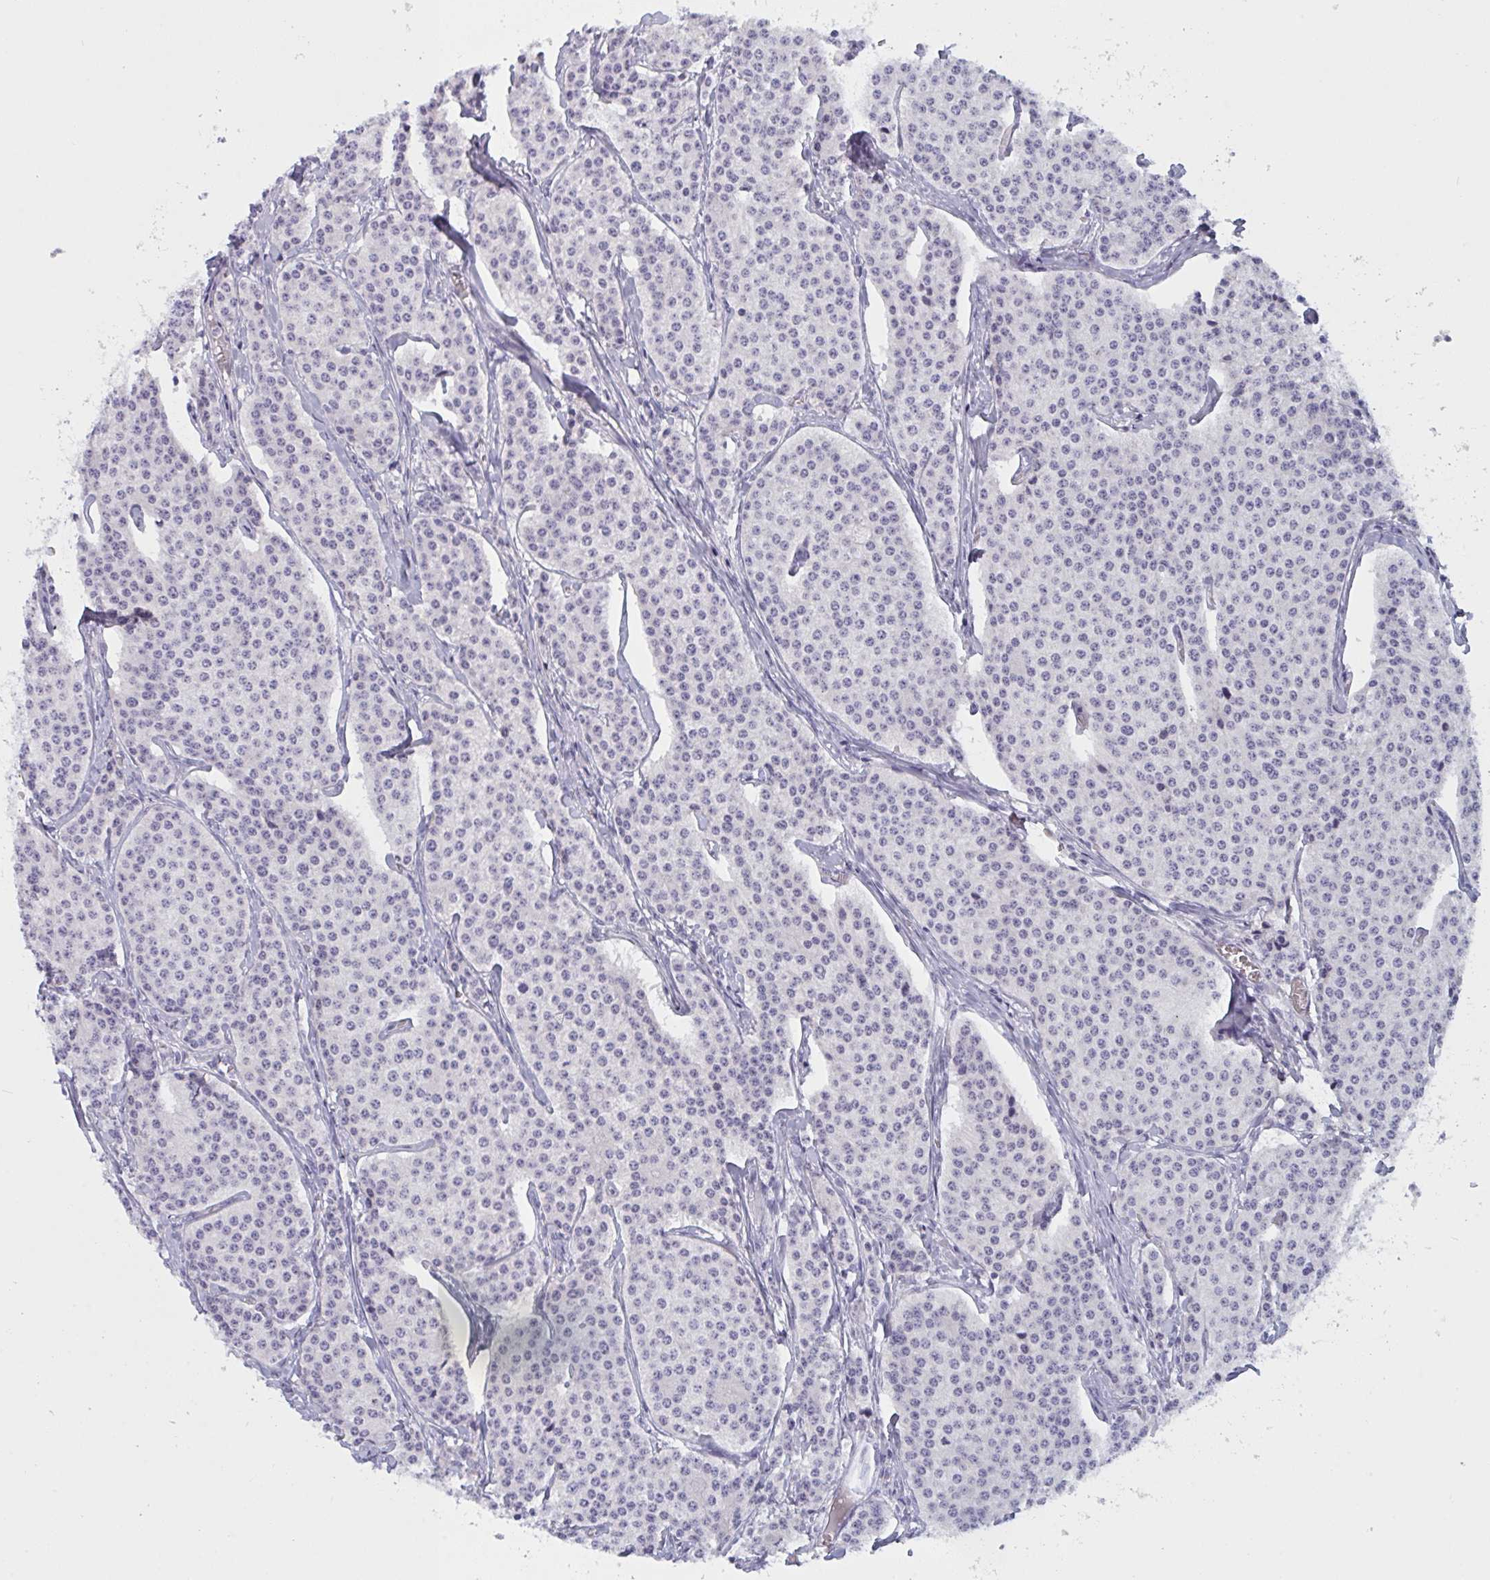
{"staining": {"intensity": "negative", "quantity": "none", "location": "none"}, "tissue": "carcinoid", "cell_type": "Tumor cells", "image_type": "cancer", "snomed": [{"axis": "morphology", "description": "Carcinoid, malignant, NOS"}, {"axis": "topography", "description": "Small intestine"}], "caption": "Carcinoid (malignant) was stained to show a protein in brown. There is no significant expression in tumor cells.", "gene": "OXLD1", "patient": {"sex": "female", "age": 64}}